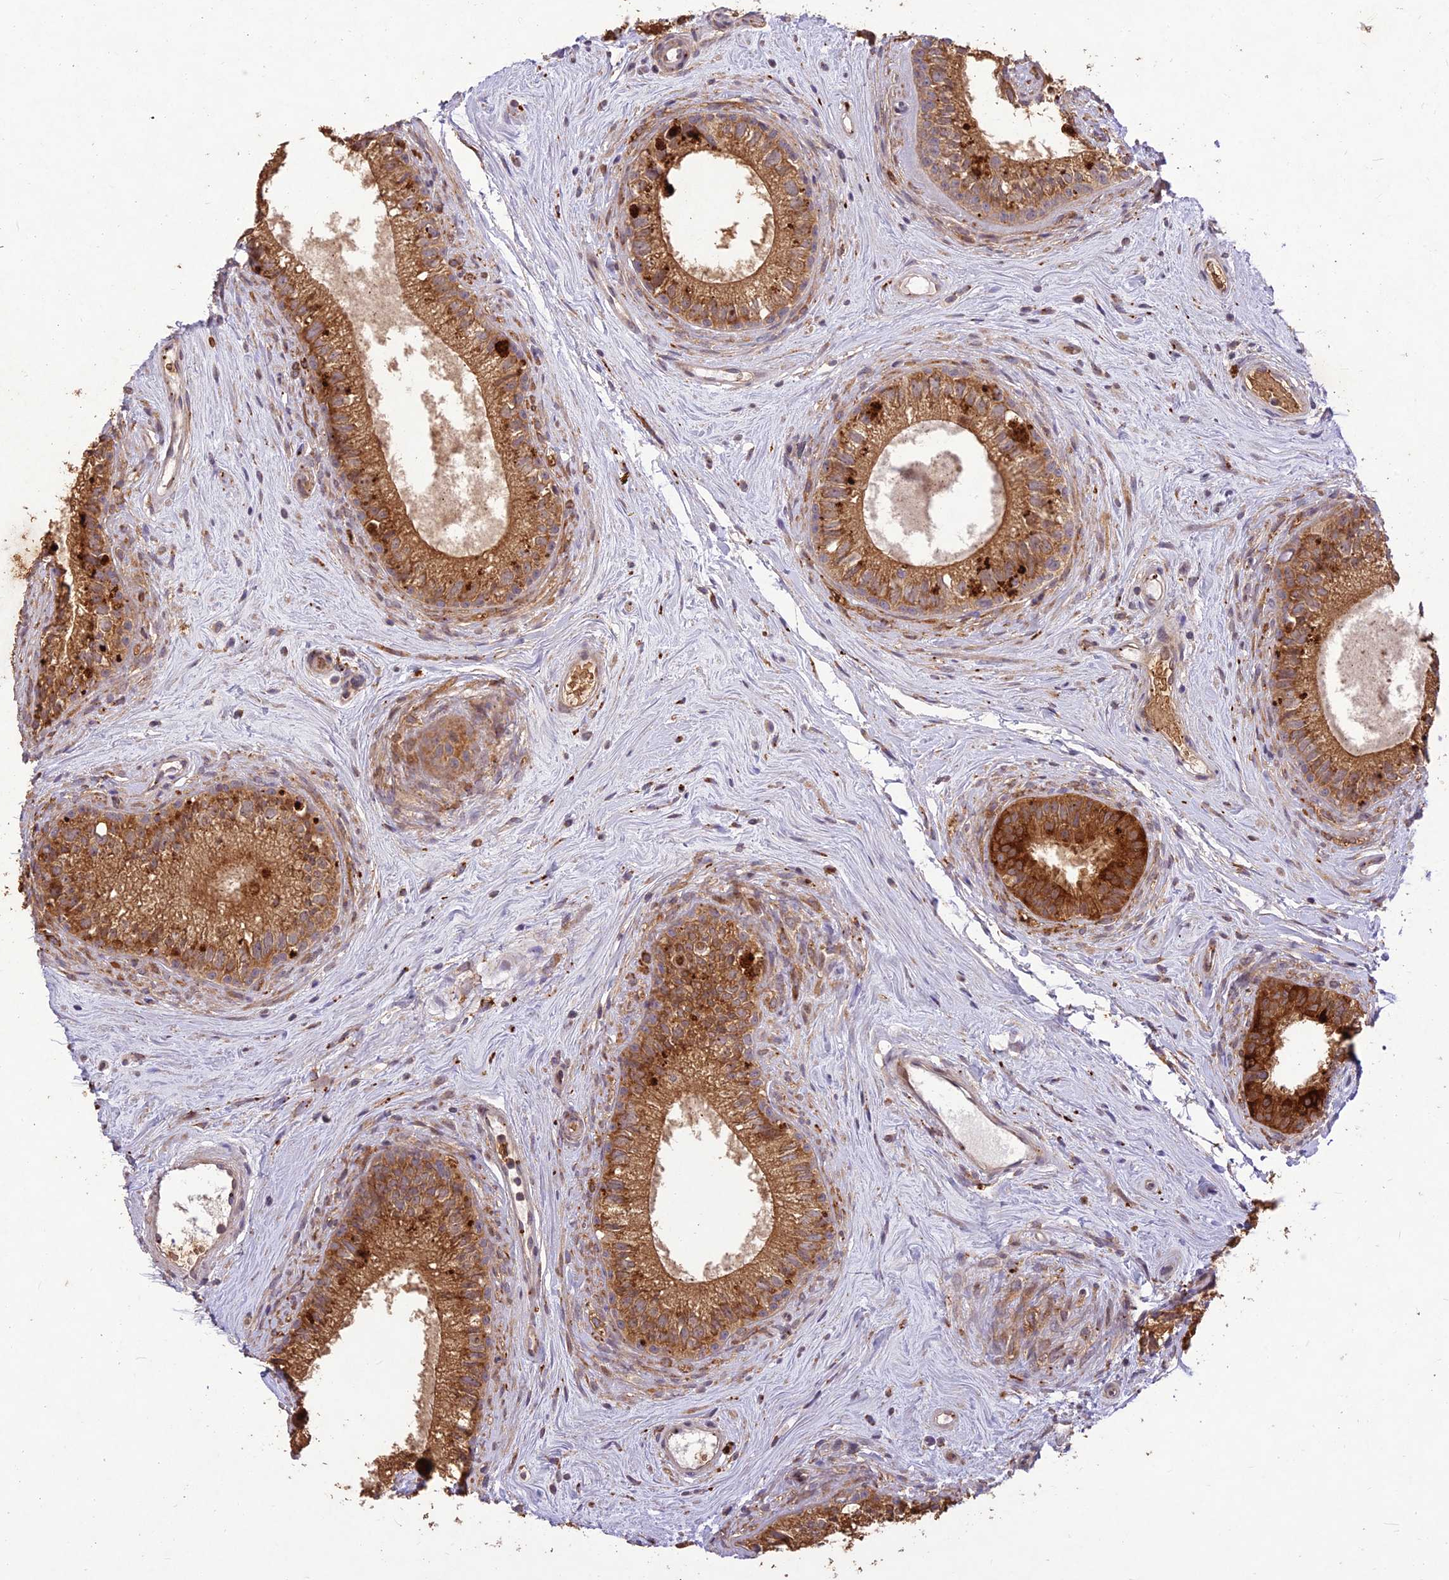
{"staining": {"intensity": "moderate", "quantity": ">75%", "location": "cytoplasmic/membranous"}, "tissue": "epididymis", "cell_type": "Glandular cells", "image_type": "normal", "snomed": [{"axis": "morphology", "description": "Normal tissue, NOS"}, {"axis": "topography", "description": "Epididymis"}], "caption": "IHC (DAB) staining of unremarkable human epididymis shows moderate cytoplasmic/membranous protein staining in approximately >75% of glandular cells. The staining was performed using DAB (3,3'-diaminobenzidine) to visualize the protein expression in brown, while the nuclei were stained in blue with hematoxylin (Magnification: 20x).", "gene": "PPP1R11", "patient": {"sex": "male", "age": 71}}